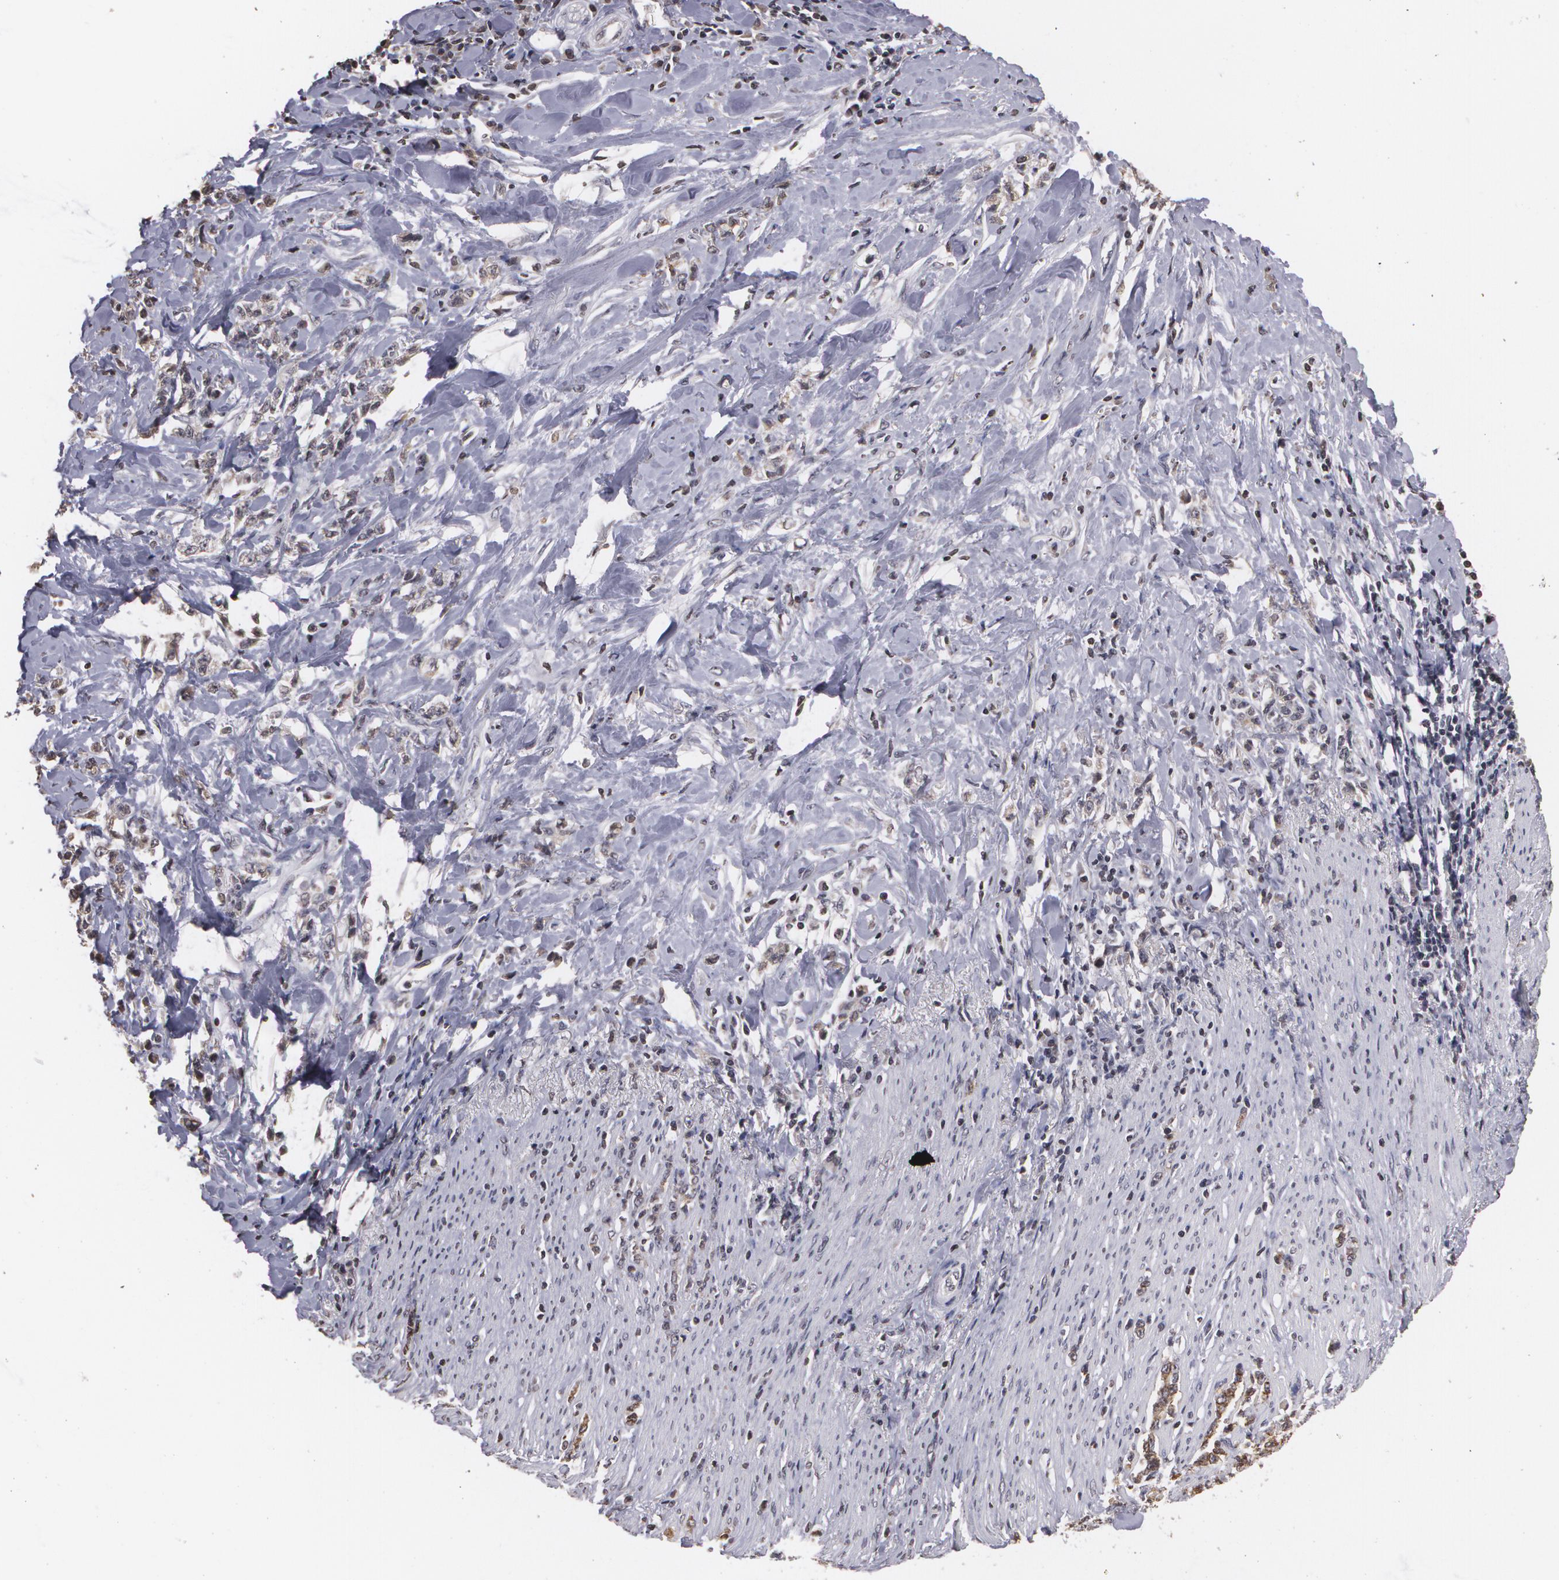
{"staining": {"intensity": "moderate", "quantity": "25%-75%", "location": "cytoplasmic/membranous"}, "tissue": "stomach cancer", "cell_type": "Tumor cells", "image_type": "cancer", "snomed": [{"axis": "morphology", "description": "Adenocarcinoma, NOS"}, {"axis": "topography", "description": "Stomach, lower"}], "caption": "This is an image of immunohistochemistry staining of stomach adenocarcinoma, which shows moderate staining in the cytoplasmic/membranous of tumor cells.", "gene": "THRB", "patient": {"sex": "male", "age": 88}}